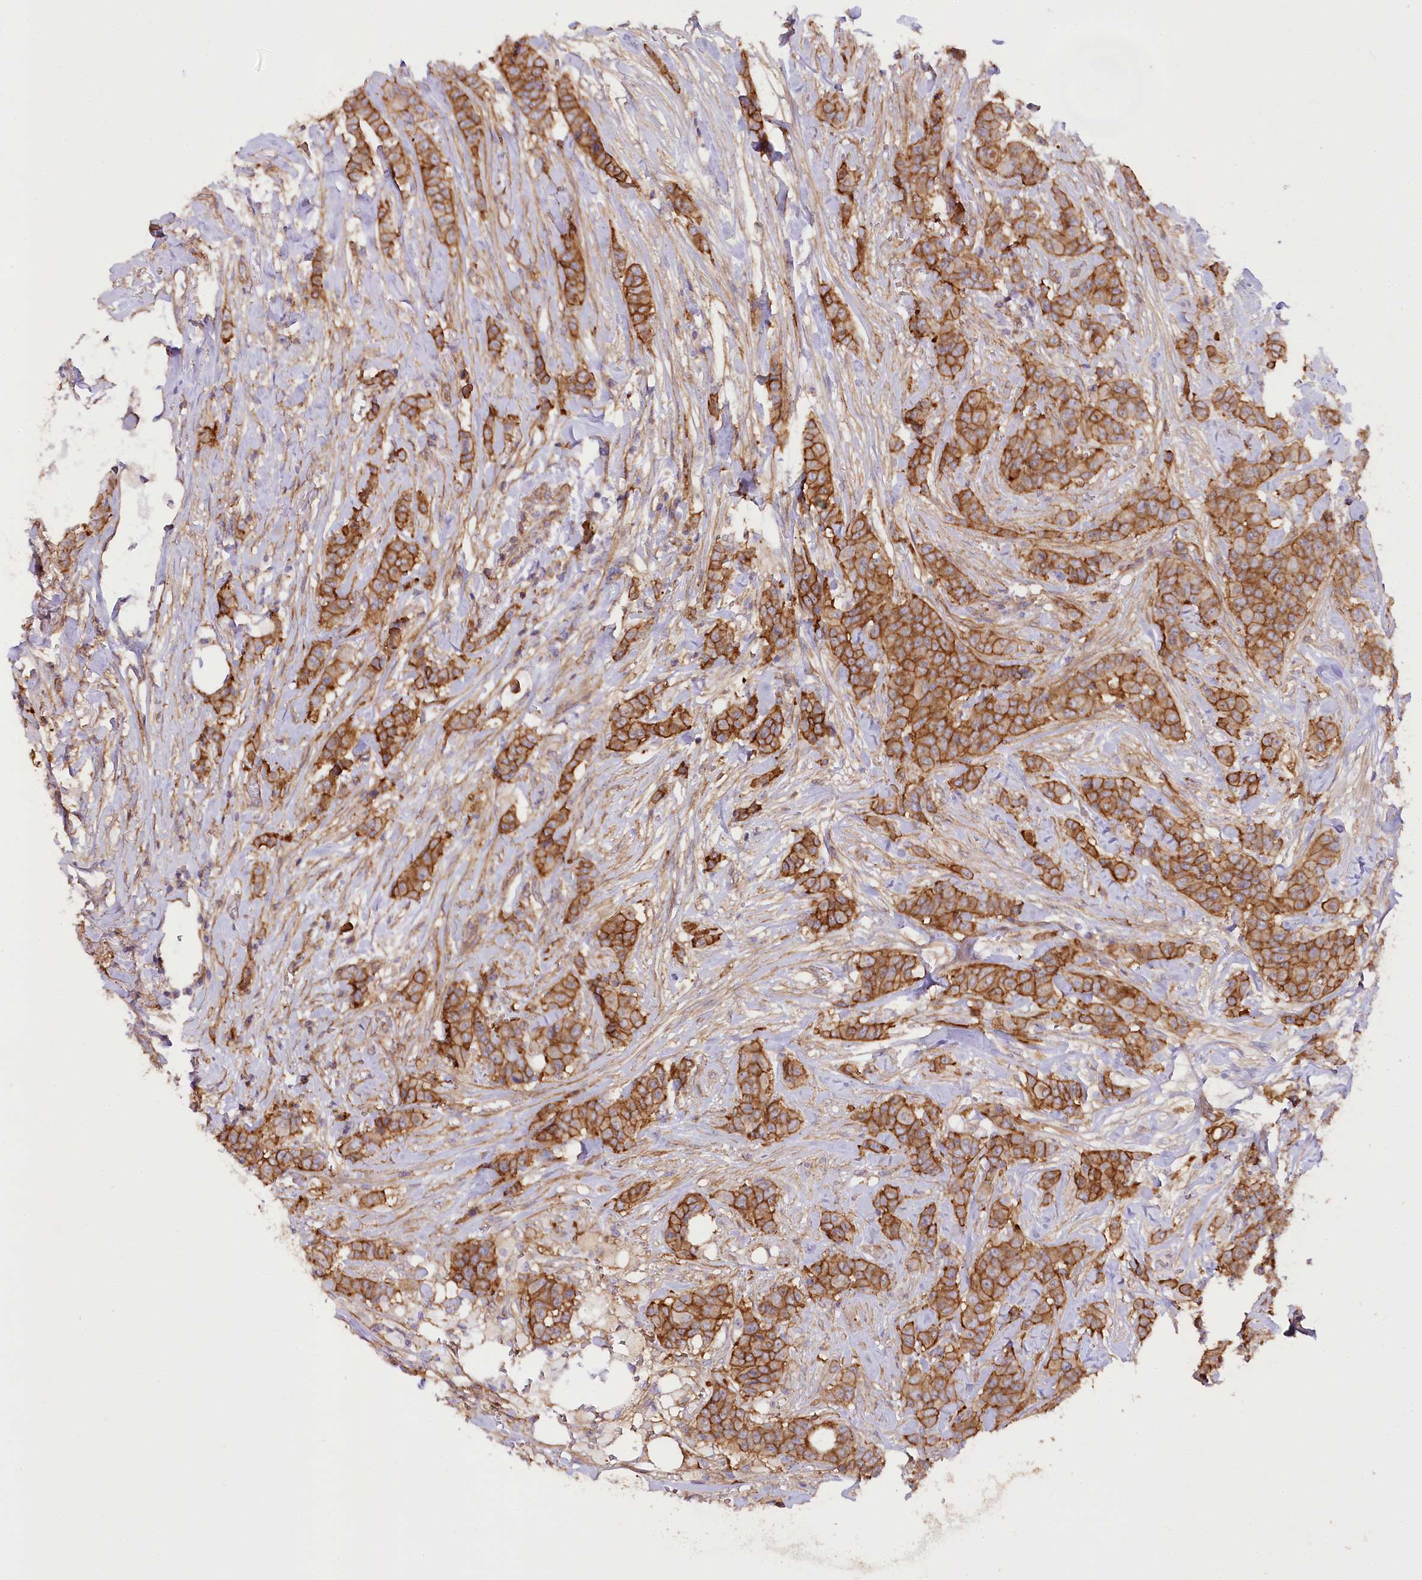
{"staining": {"intensity": "strong", "quantity": ">75%", "location": "cytoplasmic/membranous"}, "tissue": "breast cancer", "cell_type": "Tumor cells", "image_type": "cancer", "snomed": [{"axis": "morphology", "description": "Duct carcinoma"}, {"axis": "topography", "description": "Breast"}], "caption": "High-magnification brightfield microscopy of breast cancer stained with DAB (3,3'-diaminobenzidine) (brown) and counterstained with hematoxylin (blue). tumor cells exhibit strong cytoplasmic/membranous positivity is seen in about>75% of cells.", "gene": "SYNPO2", "patient": {"sex": "female", "age": 40}}